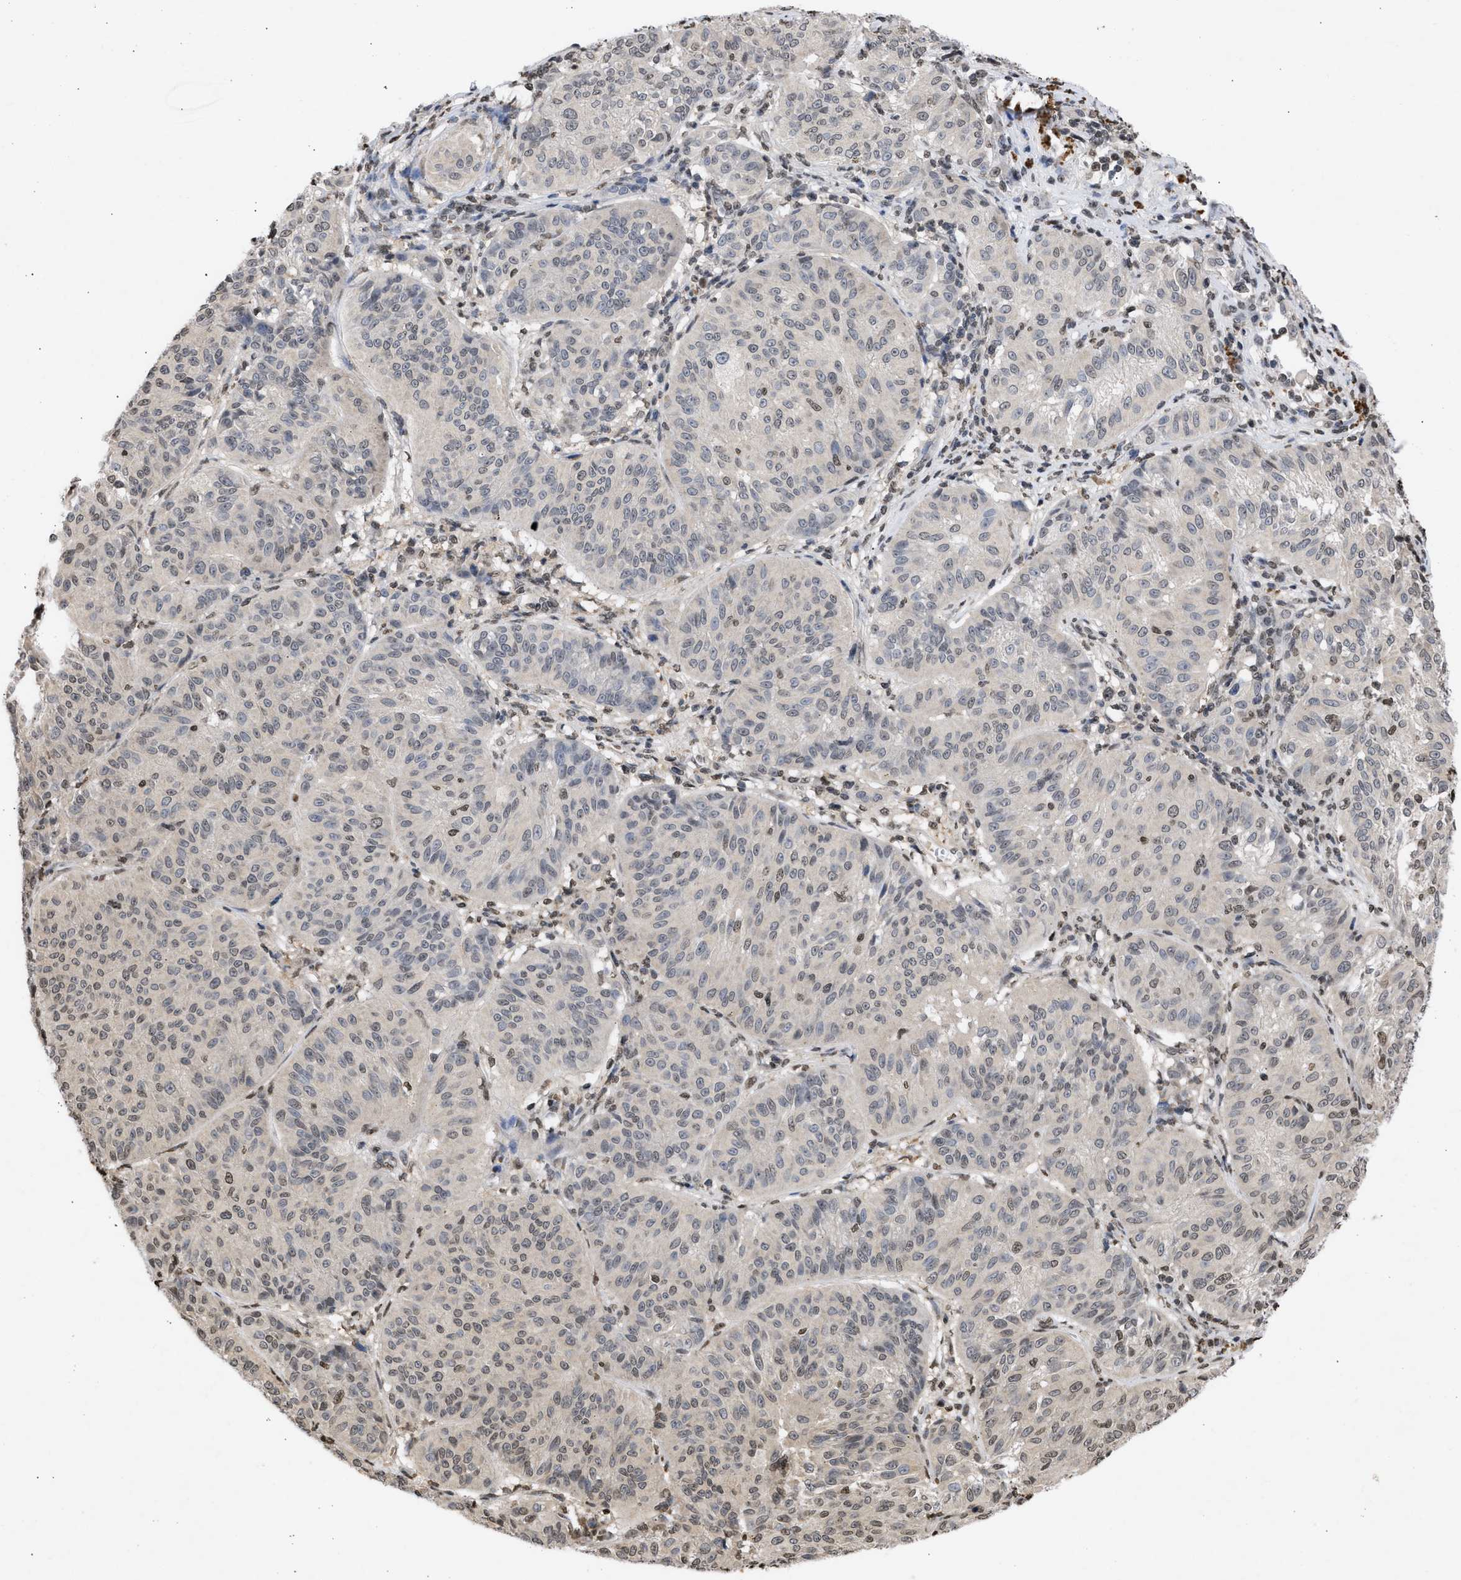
{"staining": {"intensity": "weak", "quantity": "25%-75%", "location": "nuclear"}, "tissue": "melanoma", "cell_type": "Tumor cells", "image_type": "cancer", "snomed": [{"axis": "morphology", "description": "Malignant melanoma, NOS"}, {"axis": "topography", "description": "Skin"}], "caption": "Immunohistochemical staining of malignant melanoma shows low levels of weak nuclear protein positivity in about 25%-75% of tumor cells.", "gene": "NUP35", "patient": {"sex": "female", "age": 72}}